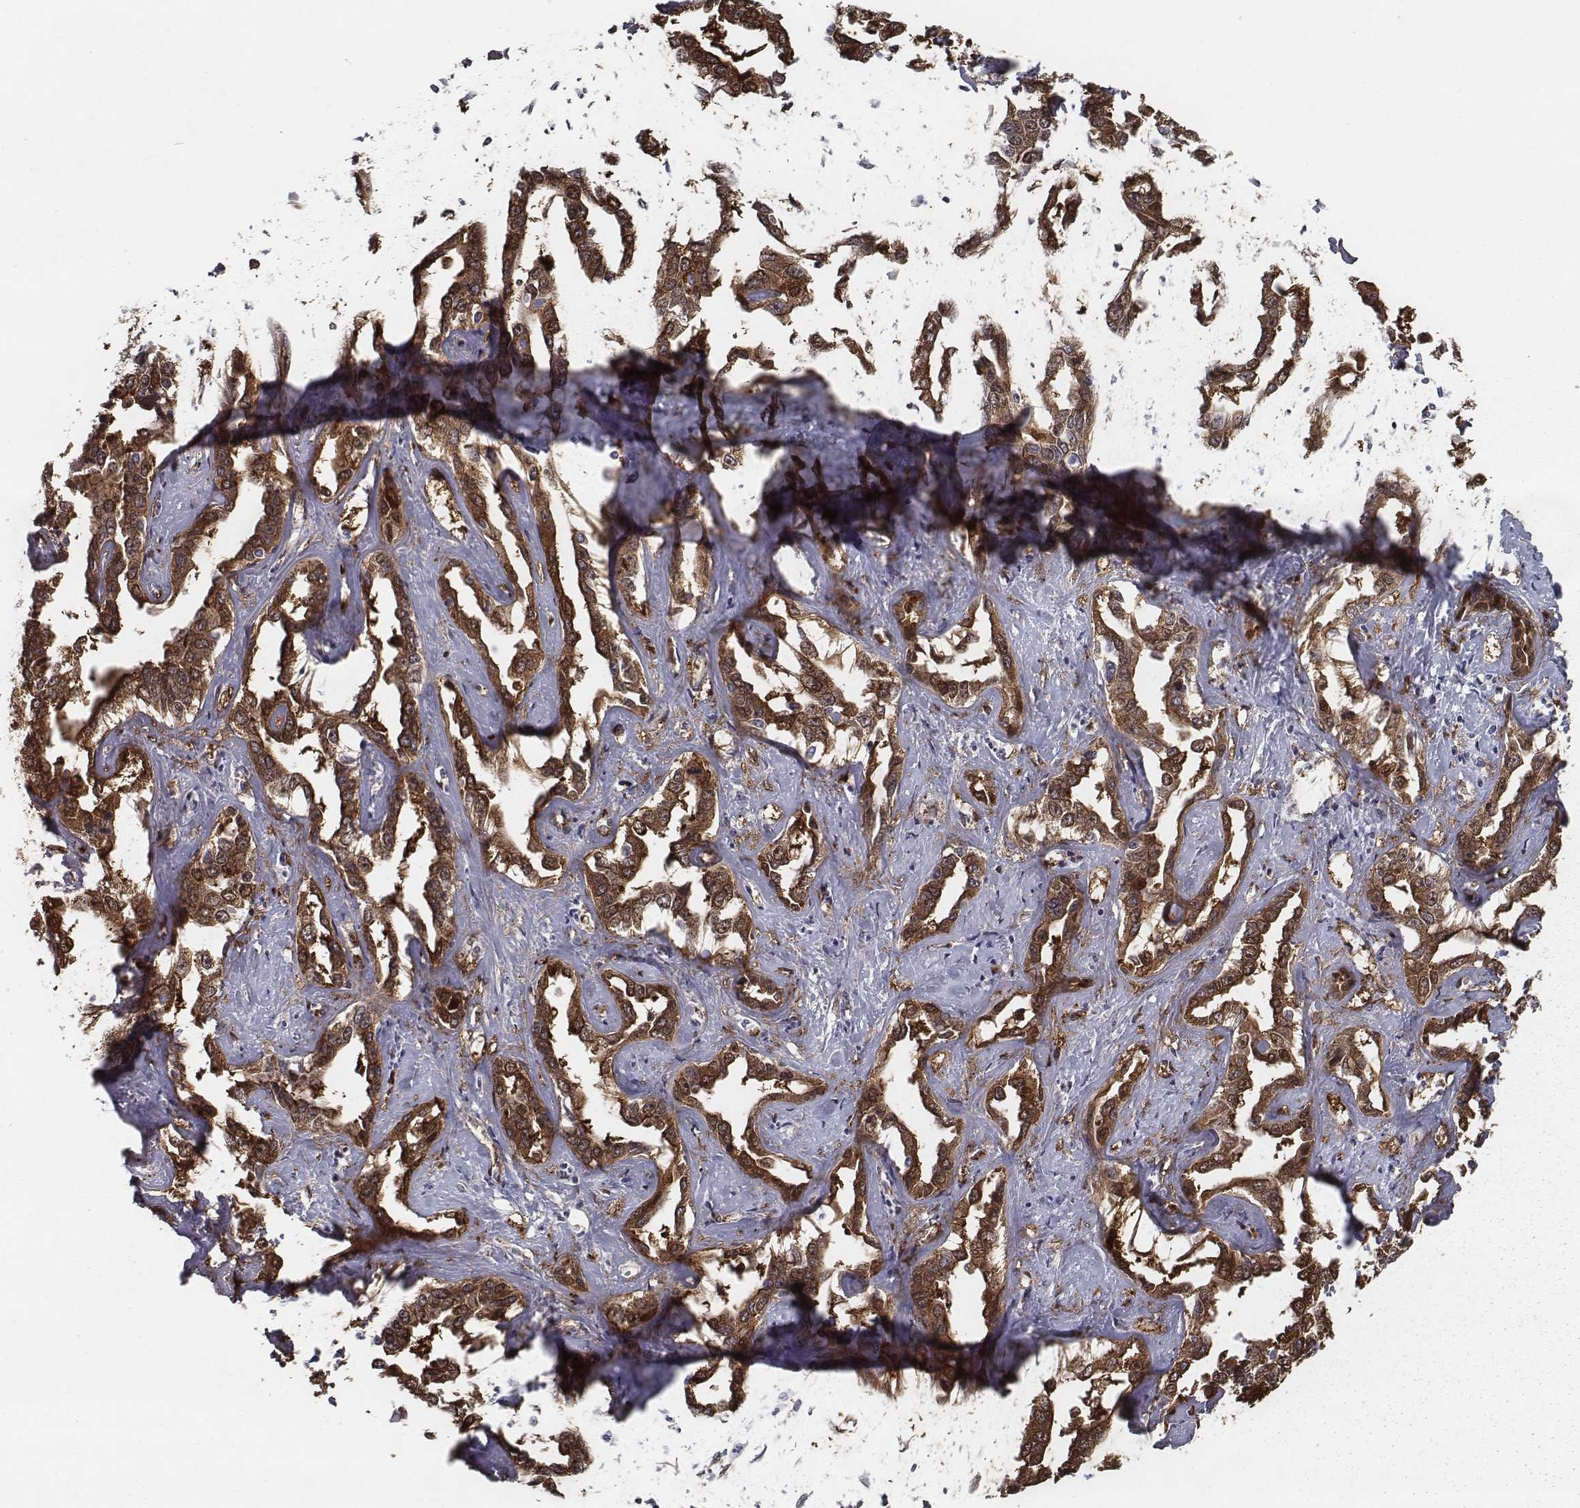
{"staining": {"intensity": "strong", "quantity": ">75%", "location": "cytoplasmic/membranous"}, "tissue": "liver cancer", "cell_type": "Tumor cells", "image_type": "cancer", "snomed": [{"axis": "morphology", "description": "Cholangiocarcinoma"}, {"axis": "topography", "description": "Liver"}], "caption": "Liver cancer (cholangiocarcinoma) stained with DAB immunohistochemistry shows high levels of strong cytoplasmic/membranous staining in about >75% of tumor cells.", "gene": "ISYNA1", "patient": {"sex": "male", "age": 59}}